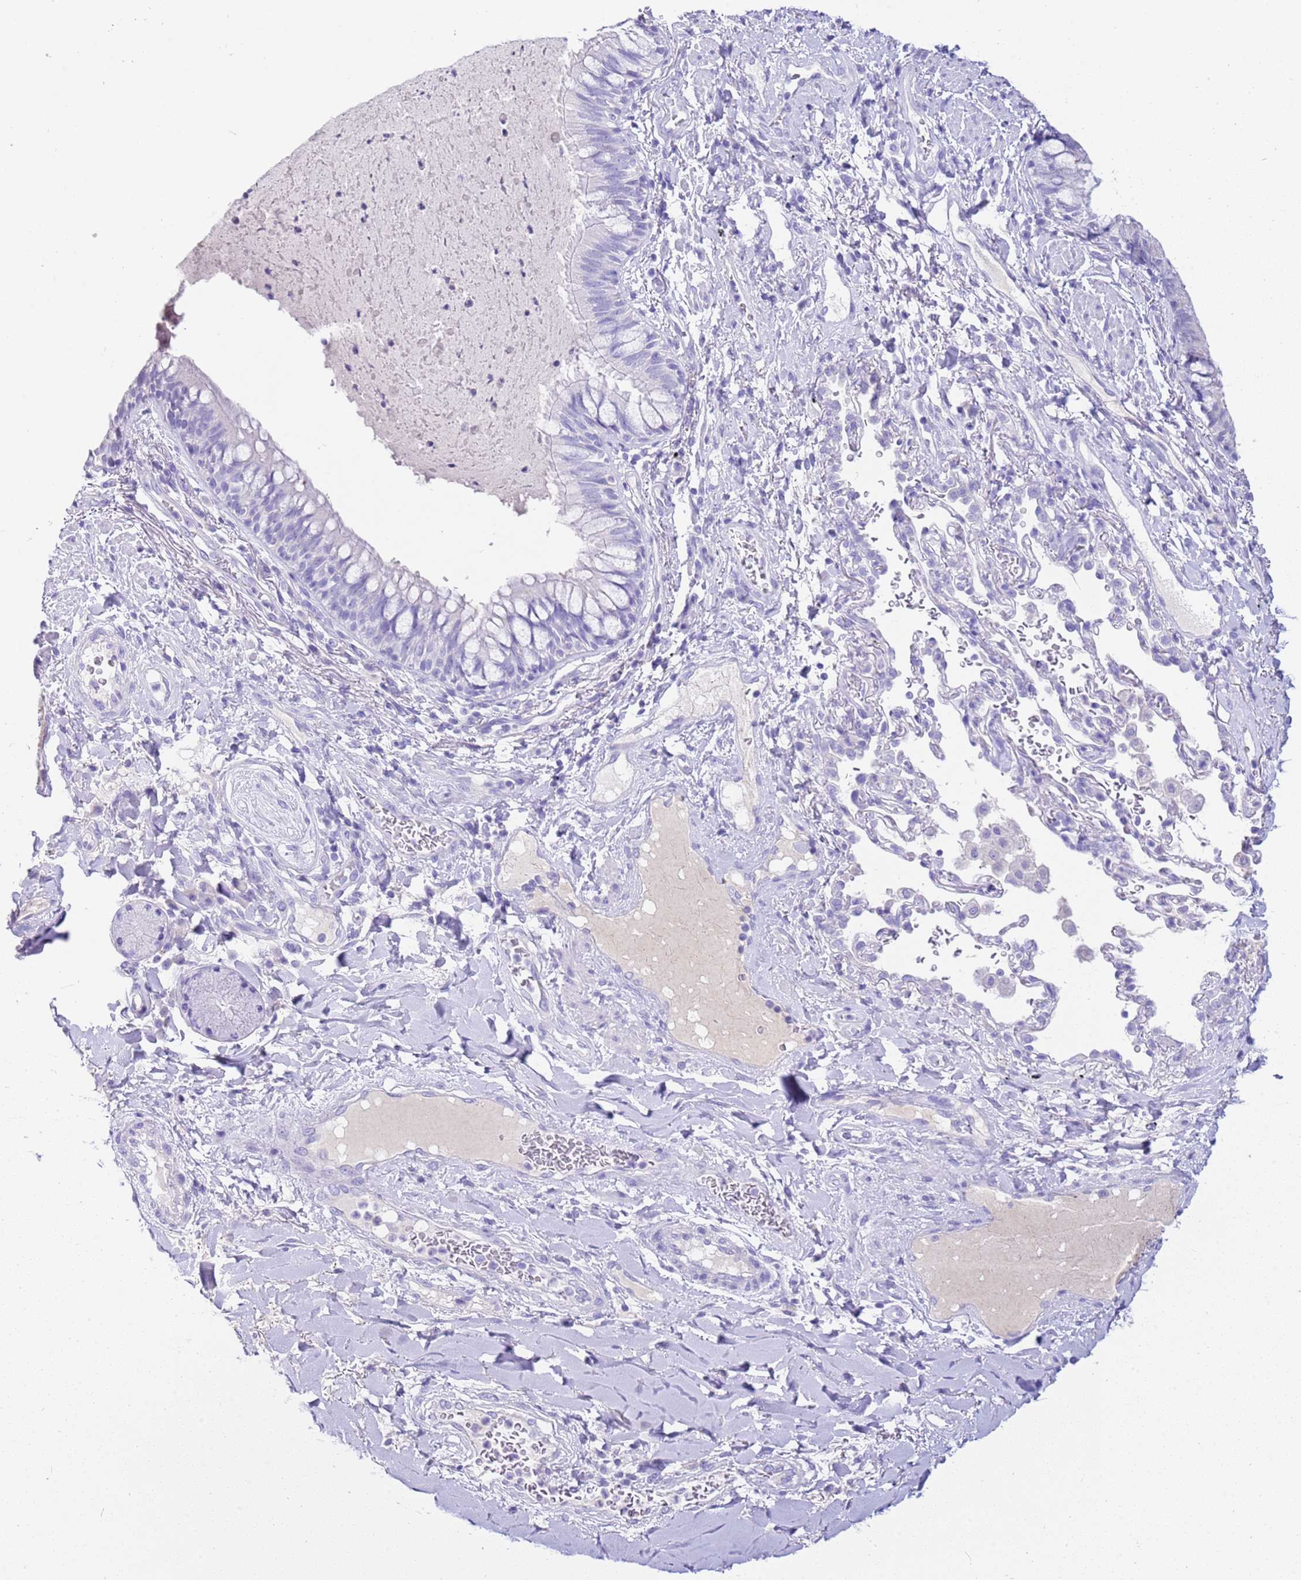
{"staining": {"intensity": "negative", "quantity": "none", "location": "none"}, "tissue": "nasopharynx", "cell_type": "Respiratory epithelial cells", "image_type": "normal", "snomed": [{"axis": "morphology", "description": "Normal tissue, NOS"}, {"axis": "topography", "description": "Nasopharynx"}], "caption": "IHC histopathology image of unremarkable nasopharynx stained for a protein (brown), which exhibits no expression in respiratory epithelial cells.", "gene": "CPB1", "patient": {"sex": "male", "age": 64}}